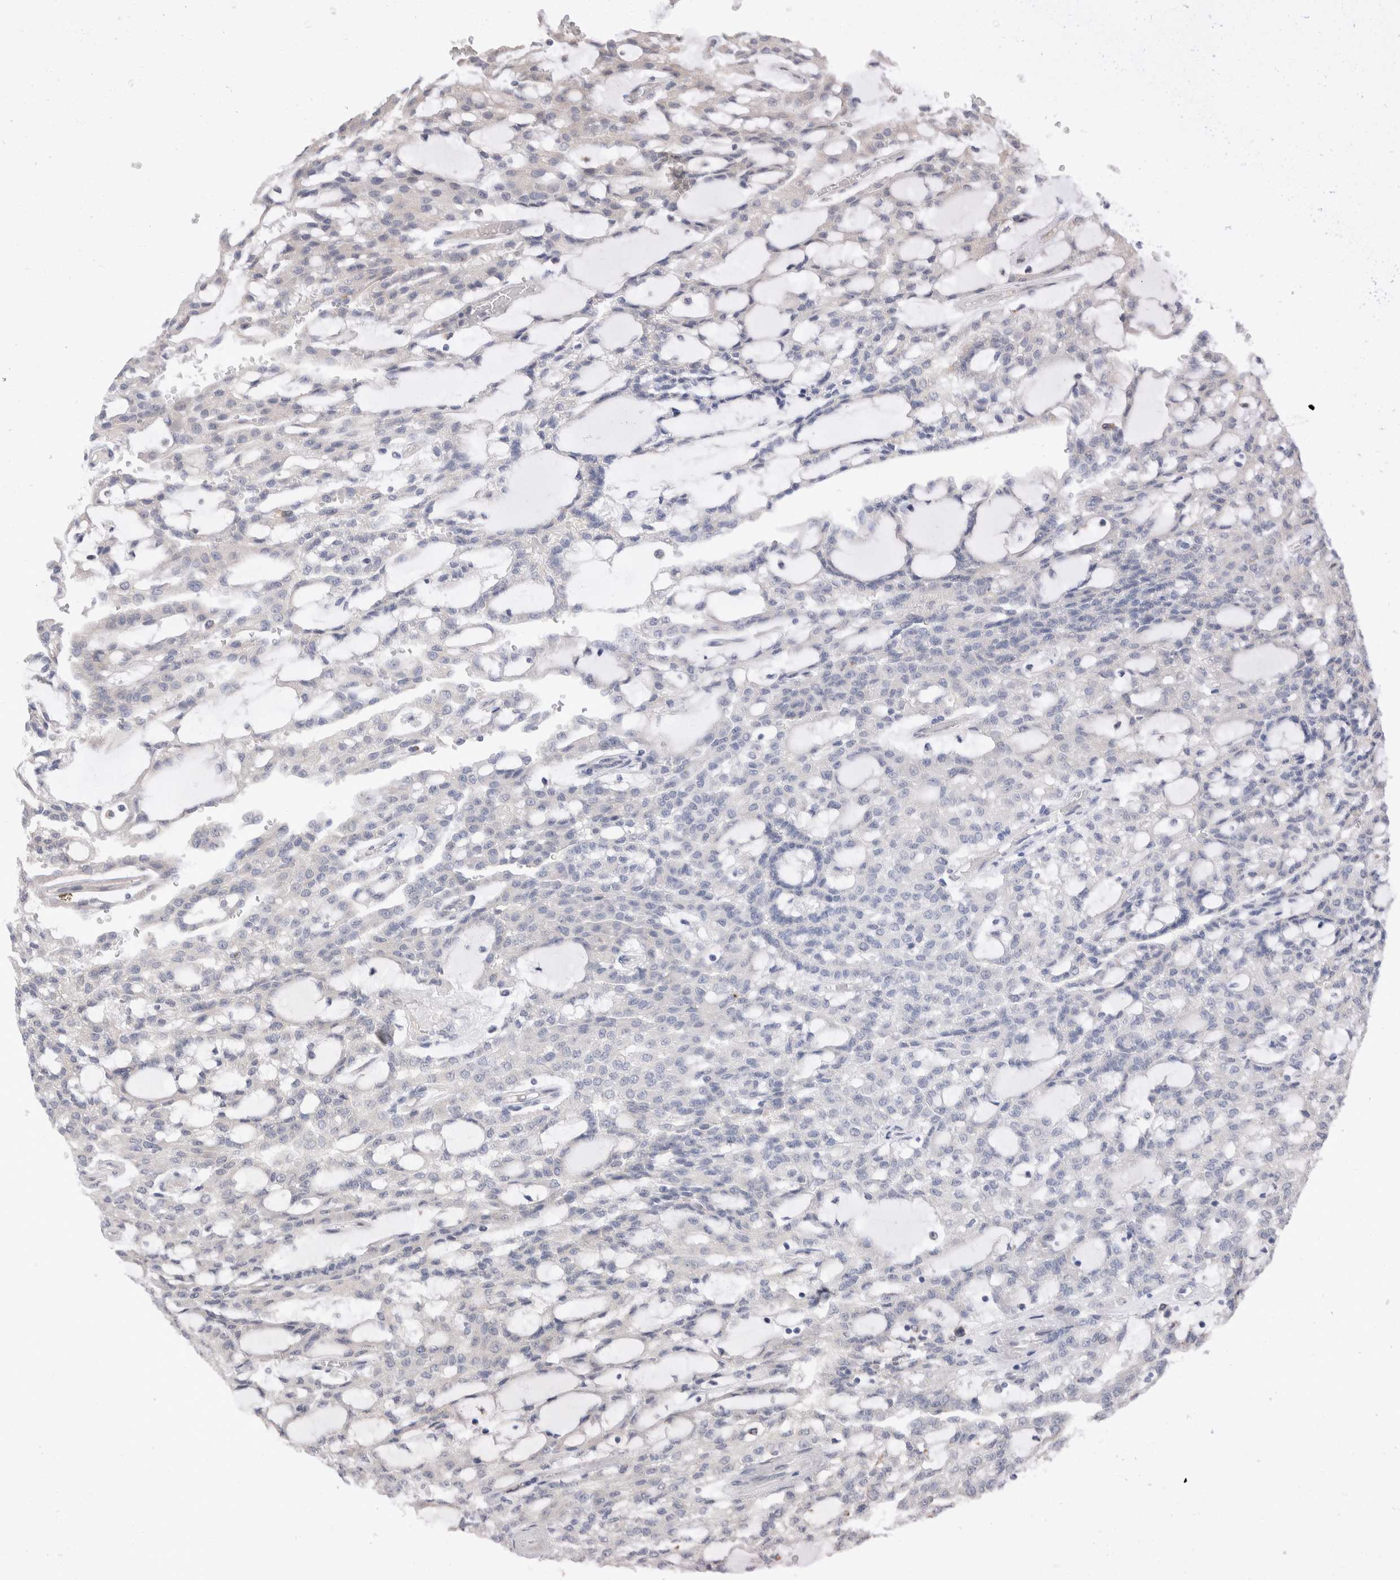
{"staining": {"intensity": "negative", "quantity": "none", "location": "none"}, "tissue": "renal cancer", "cell_type": "Tumor cells", "image_type": "cancer", "snomed": [{"axis": "morphology", "description": "Adenocarcinoma, NOS"}, {"axis": "topography", "description": "Kidney"}], "caption": "This is a photomicrograph of immunohistochemistry staining of renal cancer (adenocarcinoma), which shows no expression in tumor cells.", "gene": "SGK1", "patient": {"sex": "male", "age": 63}}